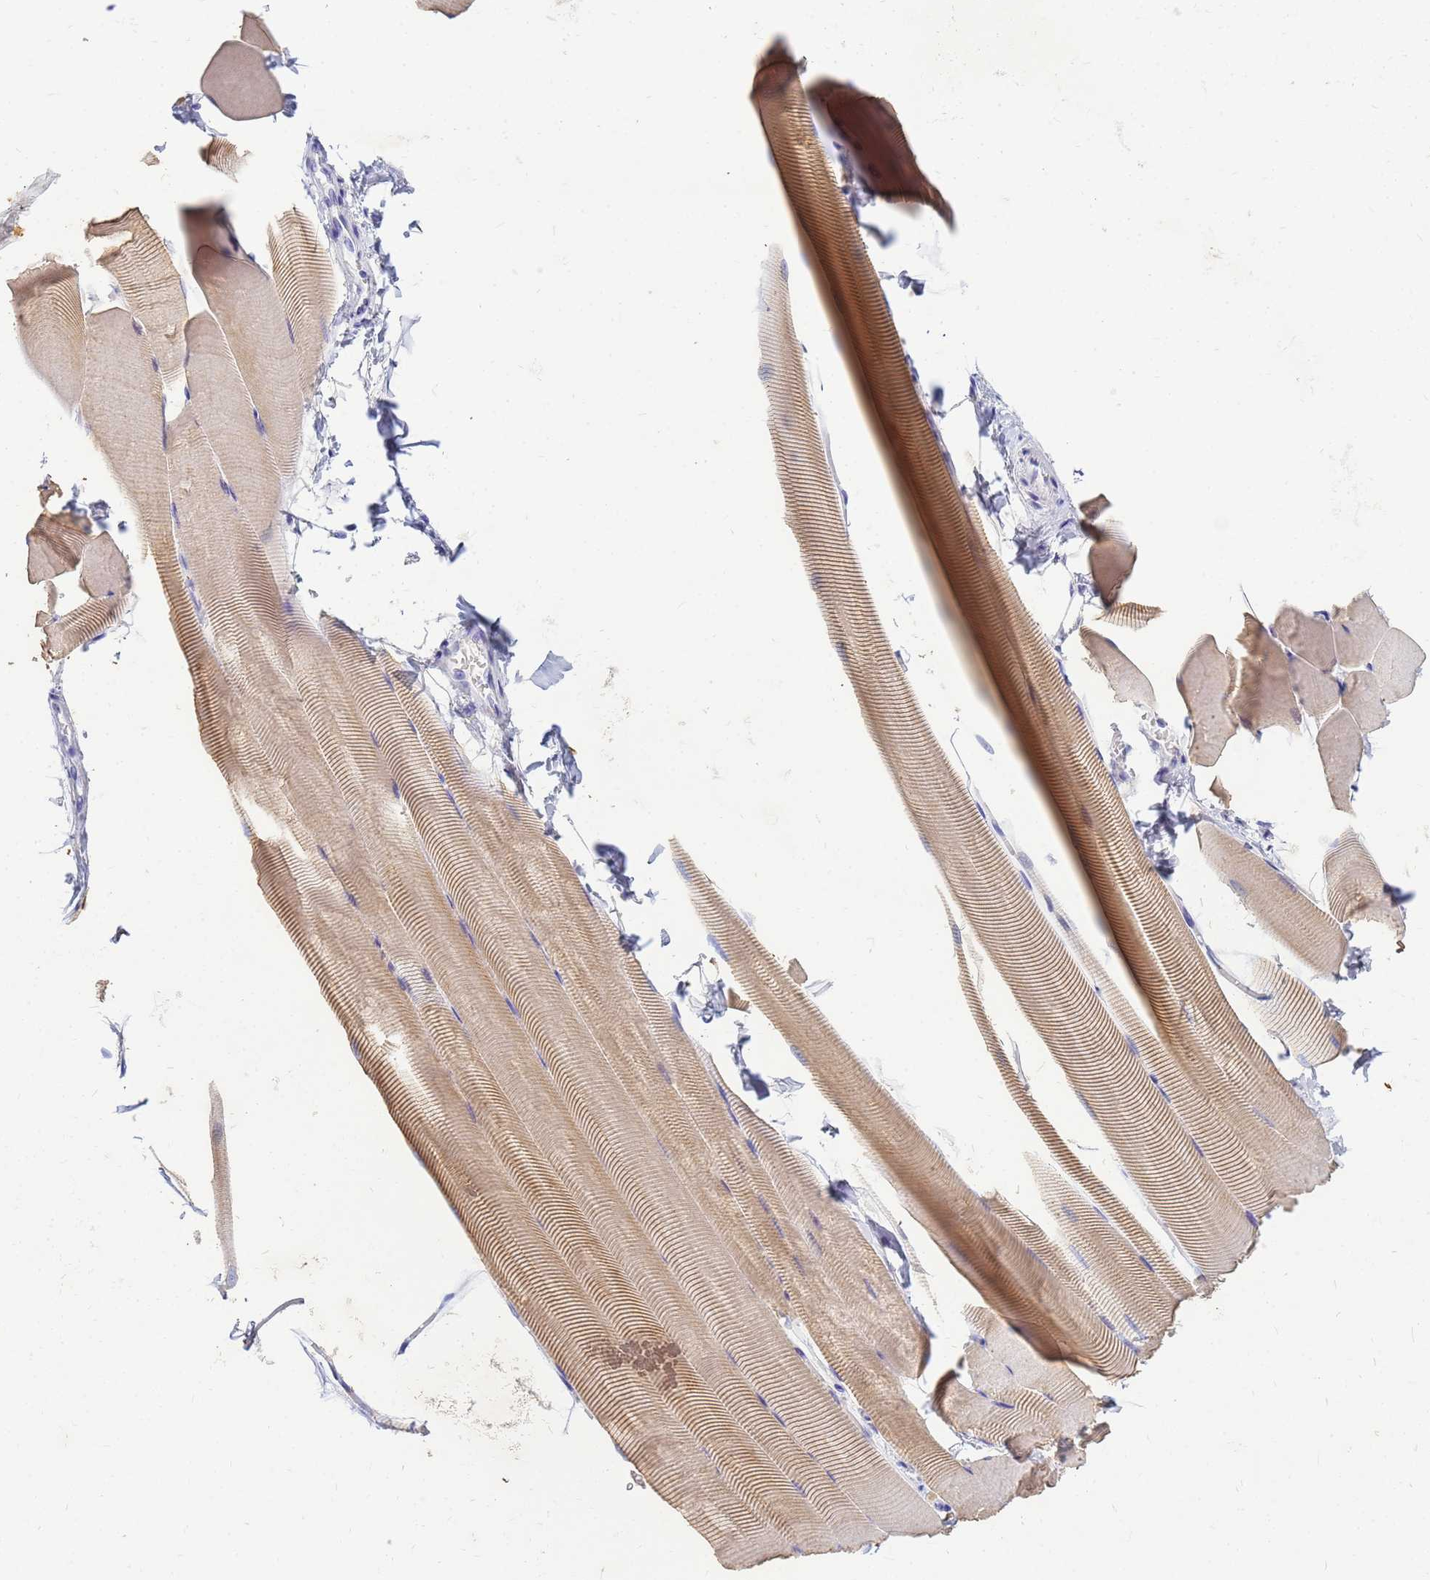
{"staining": {"intensity": "moderate", "quantity": "25%-75%", "location": "cytoplasmic/membranous"}, "tissue": "skeletal muscle", "cell_type": "Myocytes", "image_type": "normal", "snomed": [{"axis": "morphology", "description": "Normal tissue, NOS"}, {"axis": "topography", "description": "Skeletal muscle"}], "caption": "This is a histology image of immunohistochemistry staining of unremarkable skeletal muscle, which shows moderate positivity in the cytoplasmic/membranous of myocytes.", "gene": "B3GNT8", "patient": {"sex": "male", "age": 25}}